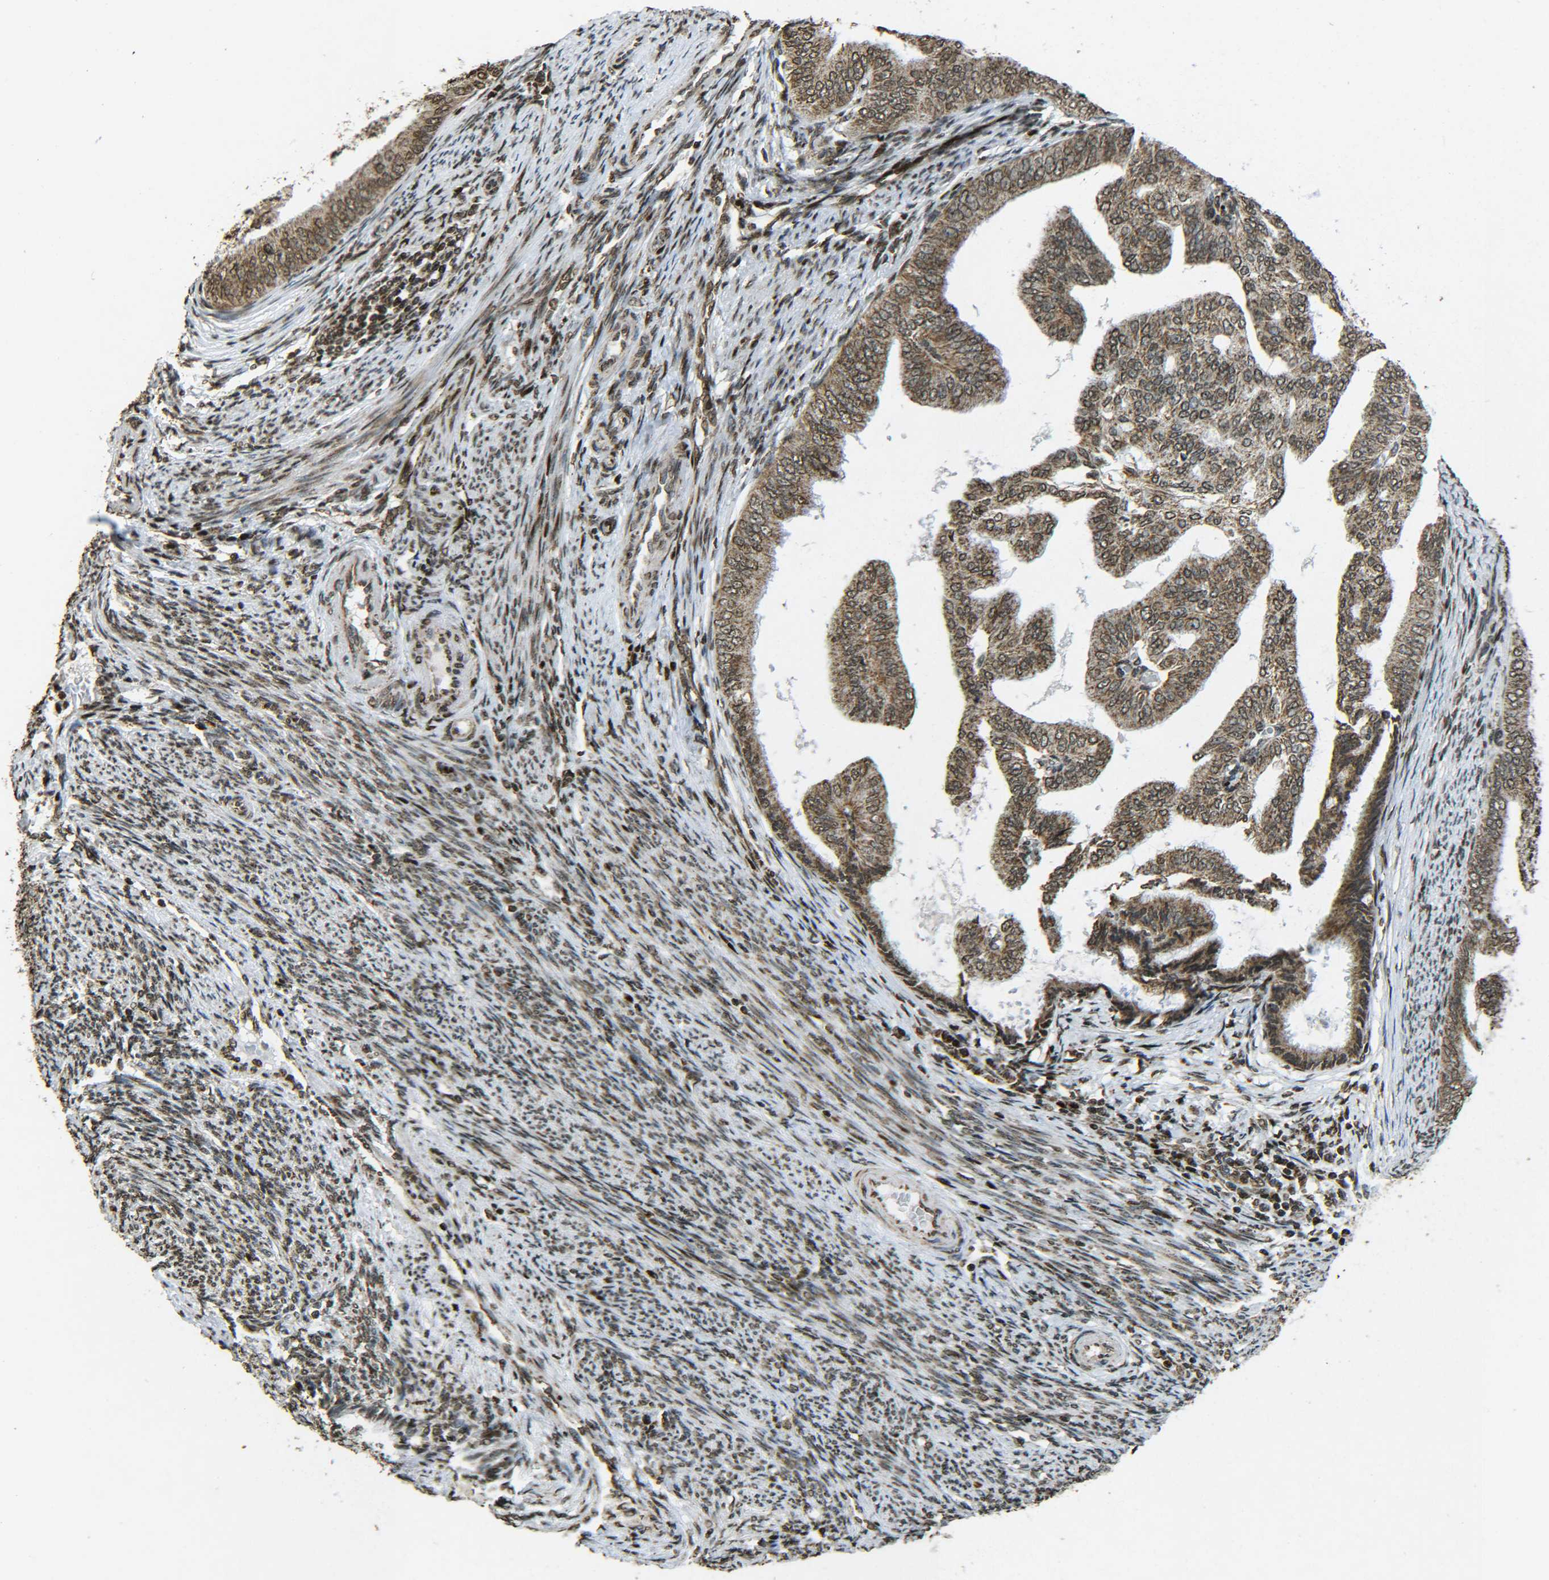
{"staining": {"intensity": "moderate", "quantity": ">75%", "location": "cytoplasmic/membranous,nuclear"}, "tissue": "endometrial cancer", "cell_type": "Tumor cells", "image_type": "cancer", "snomed": [{"axis": "morphology", "description": "Adenocarcinoma, NOS"}, {"axis": "topography", "description": "Endometrium"}], "caption": "Moderate cytoplasmic/membranous and nuclear protein positivity is identified in approximately >75% of tumor cells in endometrial cancer.", "gene": "NEUROG2", "patient": {"sex": "female", "age": 58}}